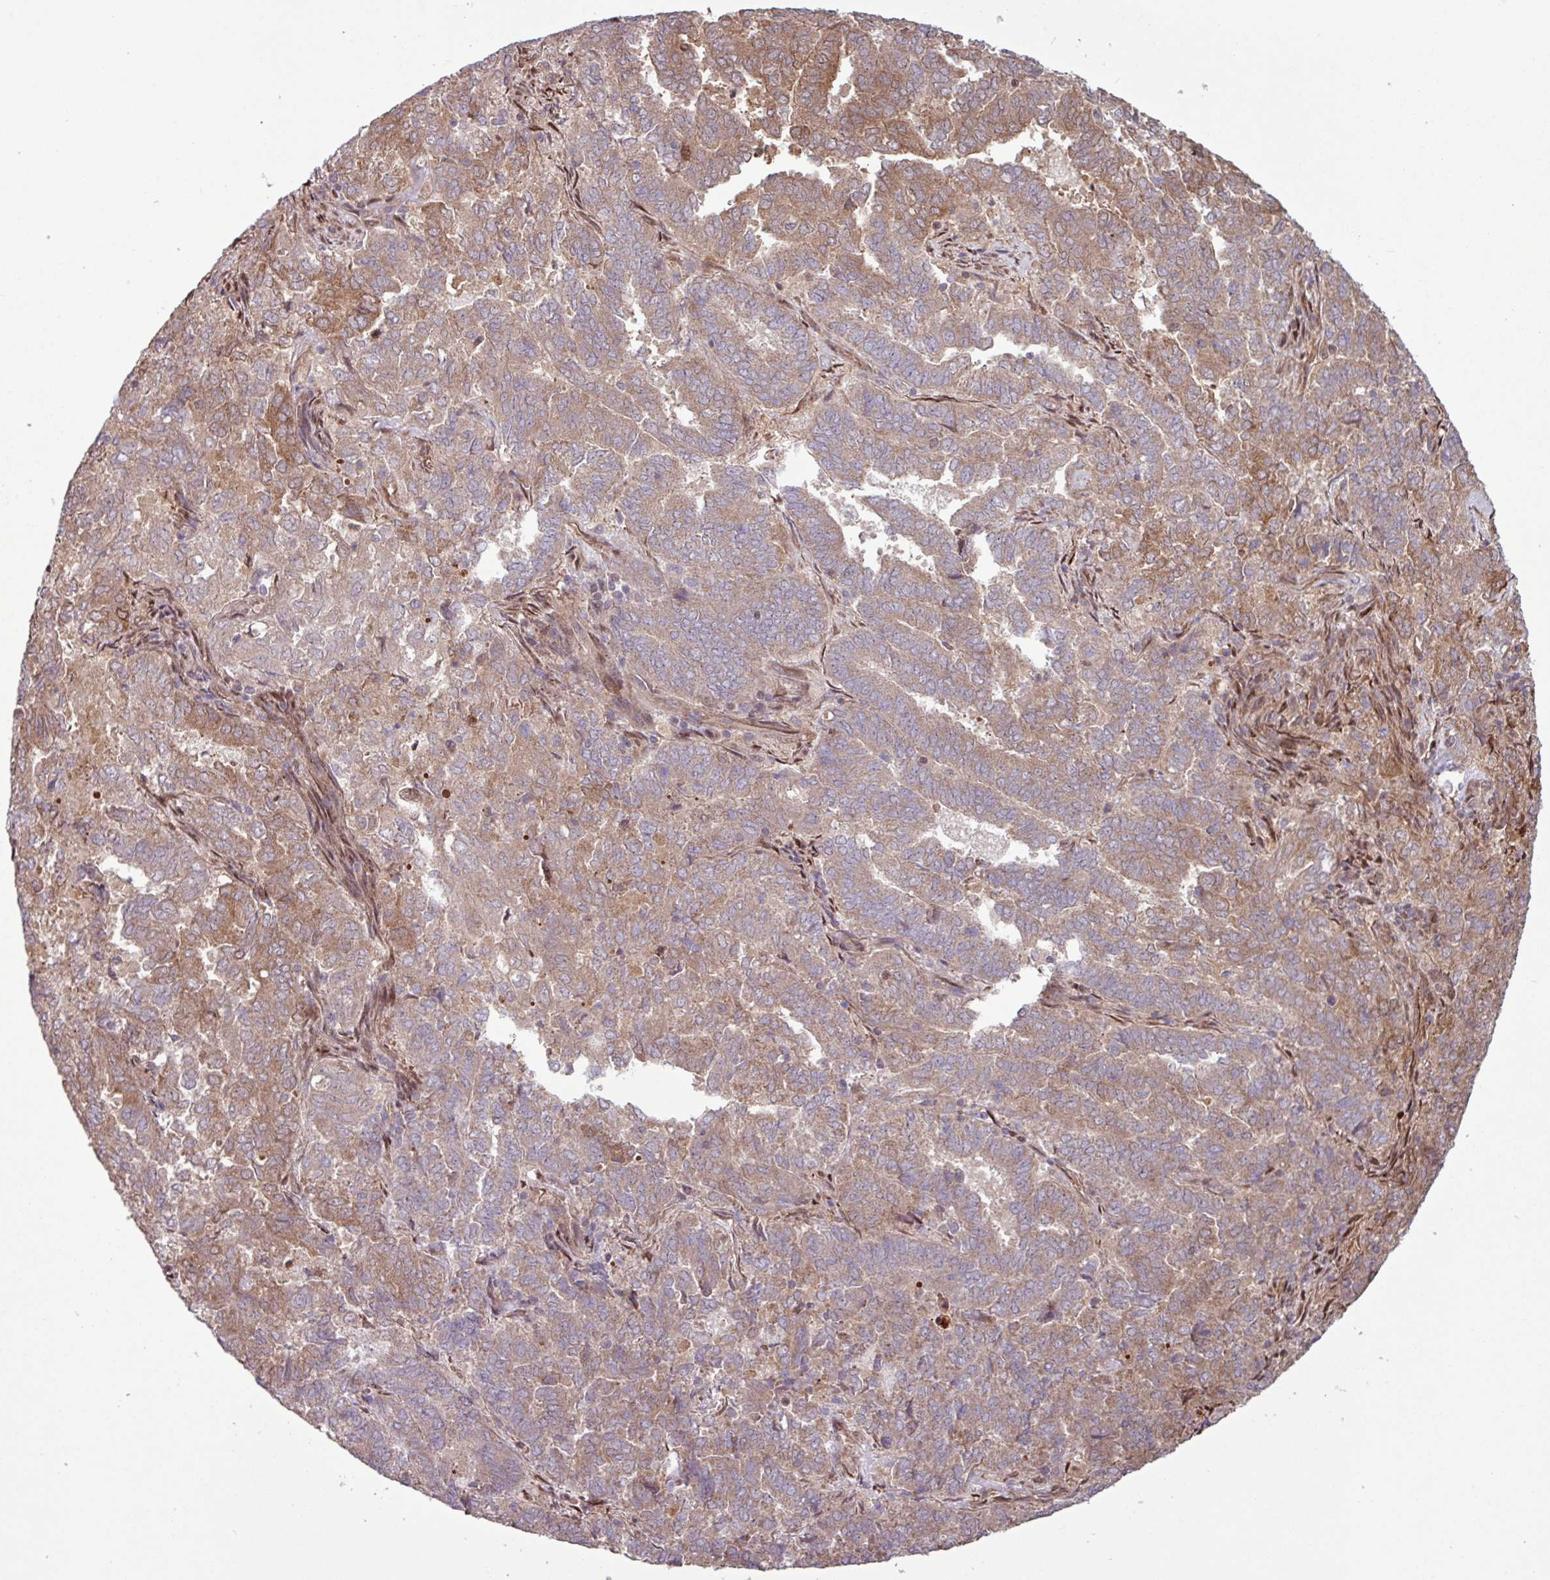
{"staining": {"intensity": "moderate", "quantity": ">75%", "location": "cytoplasmic/membranous"}, "tissue": "endometrial cancer", "cell_type": "Tumor cells", "image_type": "cancer", "snomed": [{"axis": "morphology", "description": "Adenocarcinoma, NOS"}, {"axis": "topography", "description": "Endometrium"}], "caption": "Immunohistochemistry image of neoplastic tissue: human adenocarcinoma (endometrial) stained using immunohistochemistry (IHC) shows medium levels of moderate protein expression localized specifically in the cytoplasmic/membranous of tumor cells, appearing as a cytoplasmic/membranous brown color.", "gene": "PDPR", "patient": {"sex": "female", "age": 72}}